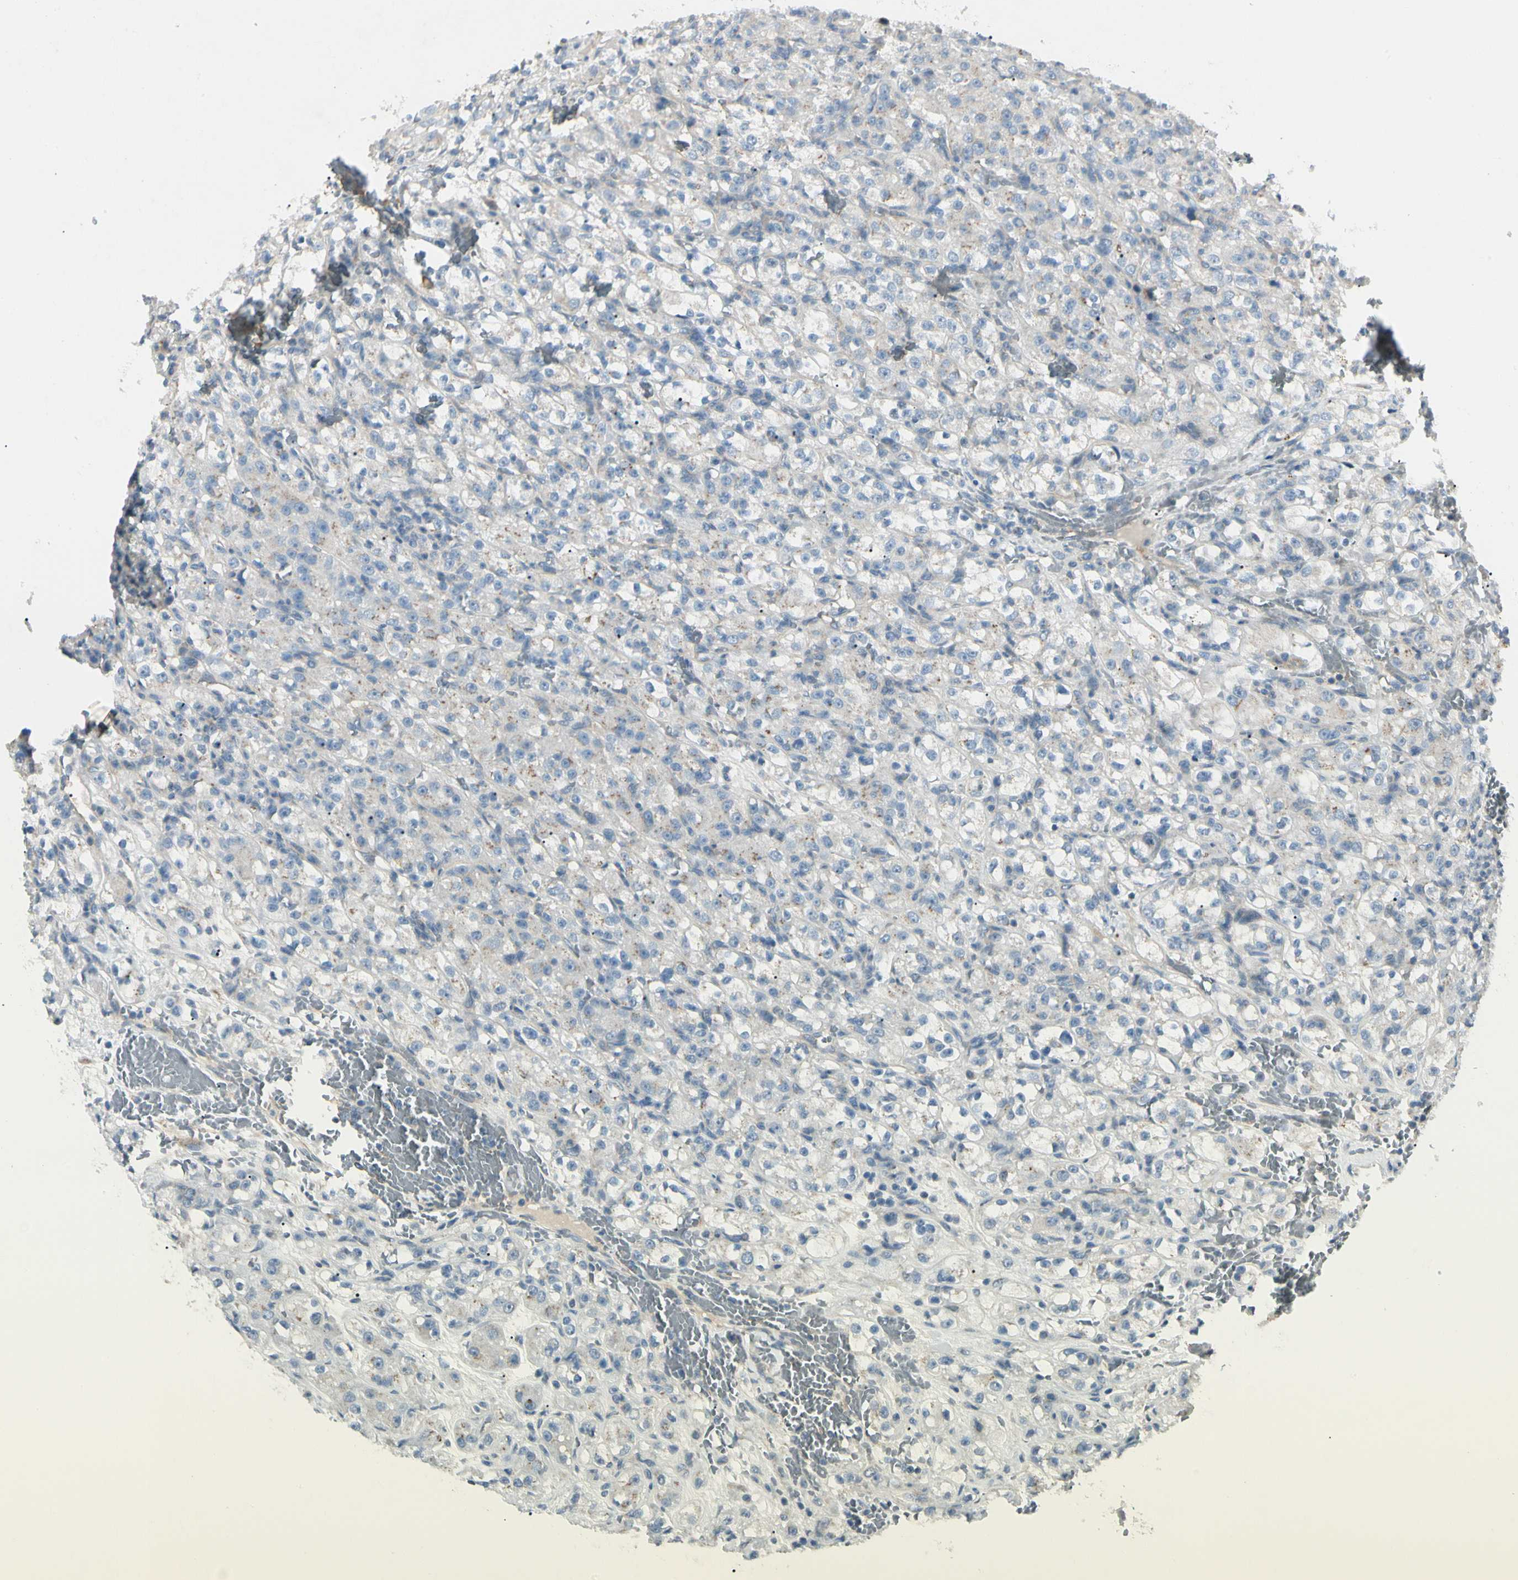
{"staining": {"intensity": "weak", "quantity": "<25%", "location": "cytoplasmic/membranous"}, "tissue": "renal cancer", "cell_type": "Tumor cells", "image_type": "cancer", "snomed": [{"axis": "morphology", "description": "Normal tissue, NOS"}, {"axis": "morphology", "description": "Adenocarcinoma, NOS"}, {"axis": "topography", "description": "Kidney"}], "caption": "Immunohistochemistry (IHC) of renal cancer (adenocarcinoma) reveals no expression in tumor cells. The staining is performed using DAB brown chromogen with nuclei counter-stained in using hematoxylin.", "gene": "ABCA3", "patient": {"sex": "male", "age": 61}}